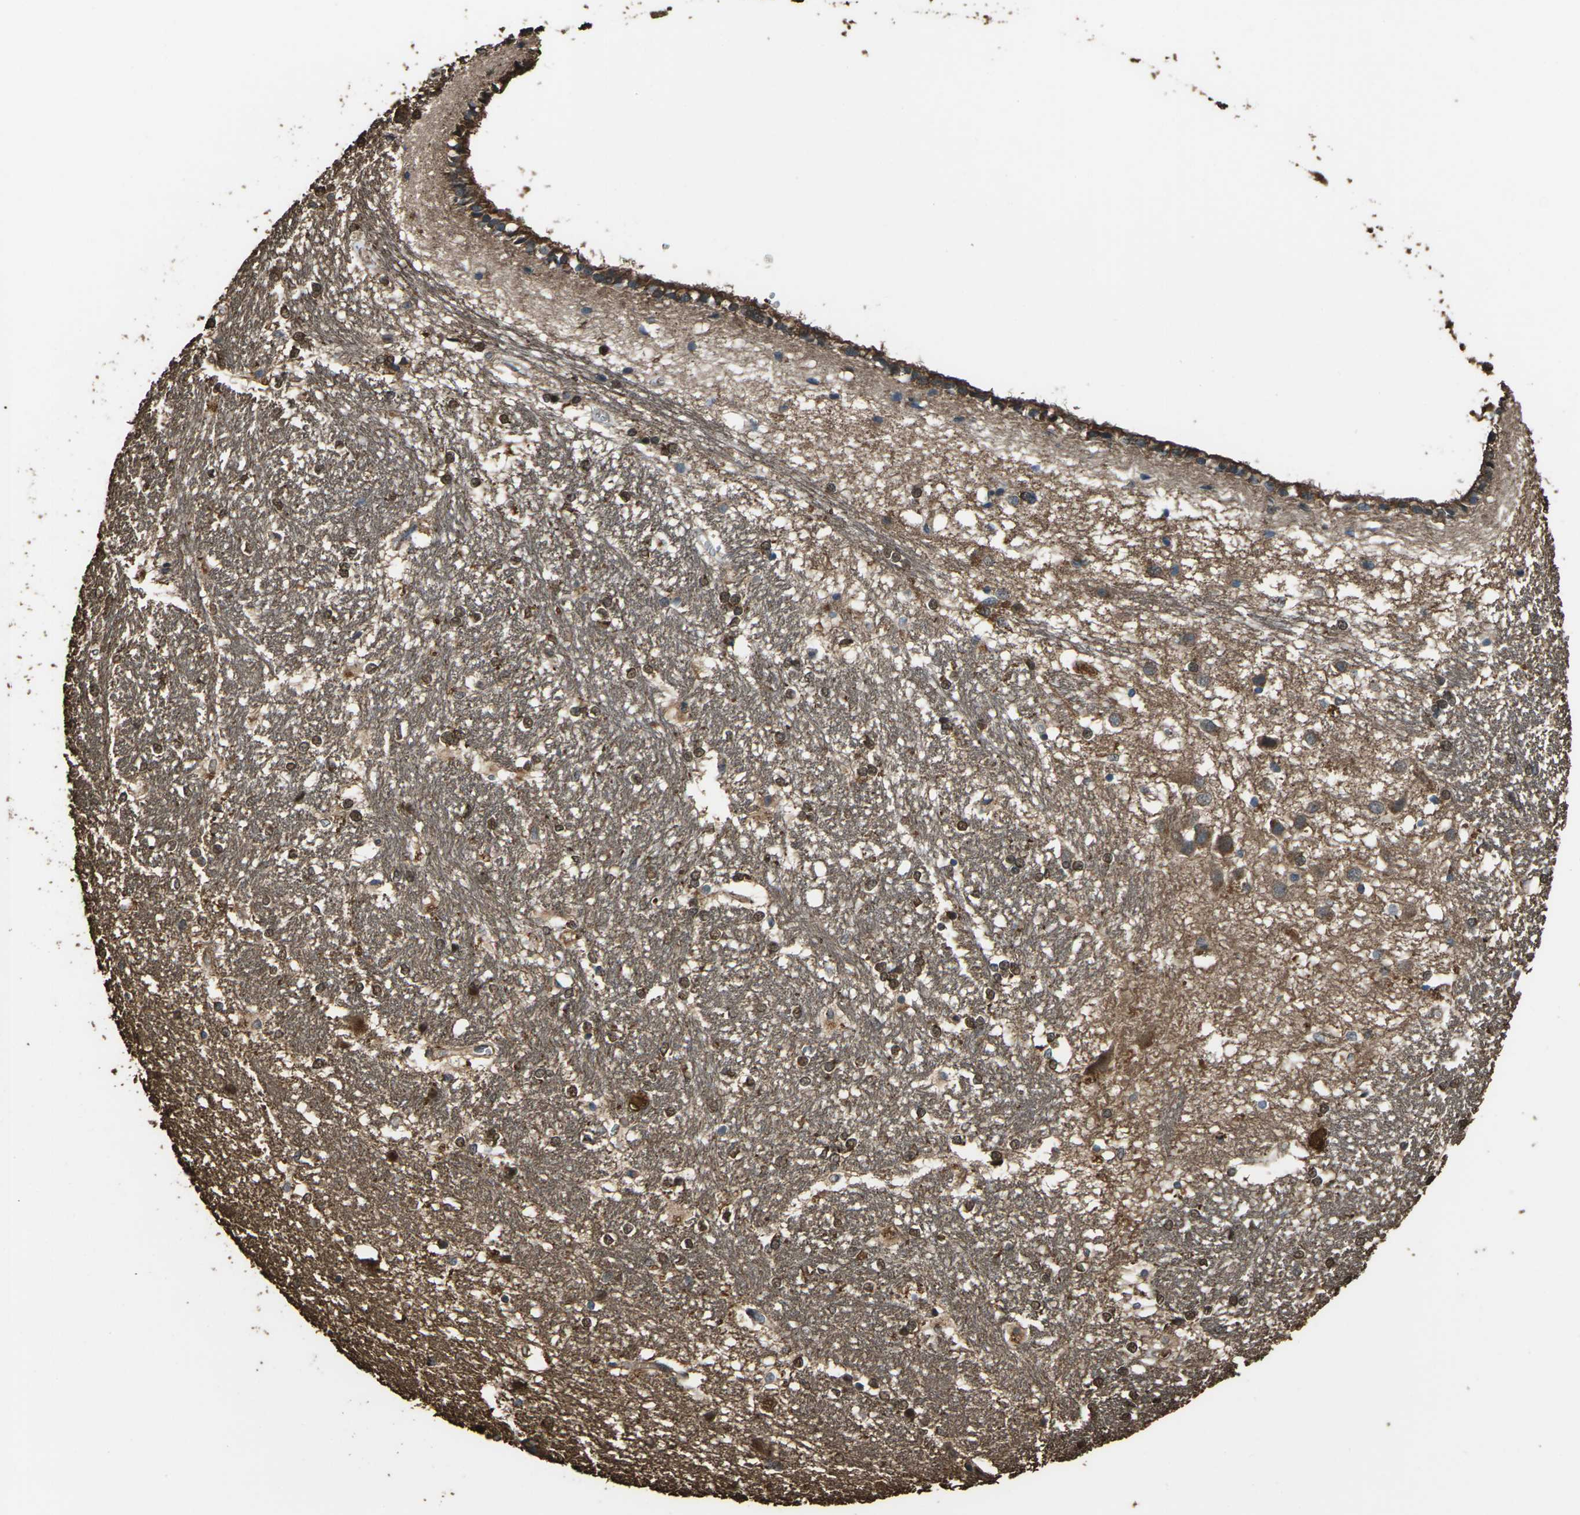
{"staining": {"intensity": "moderate", "quantity": "25%-75%", "location": "cytoplasmic/membranous,nuclear"}, "tissue": "hippocampus", "cell_type": "Glial cells", "image_type": "normal", "snomed": [{"axis": "morphology", "description": "Normal tissue, NOS"}, {"axis": "topography", "description": "Hippocampus"}], "caption": "Moderate cytoplasmic/membranous,nuclear positivity is identified in approximately 25%-75% of glial cells in unremarkable hippocampus. (IHC, brightfield microscopy, high magnification).", "gene": "DHPS", "patient": {"sex": "female", "age": 19}}